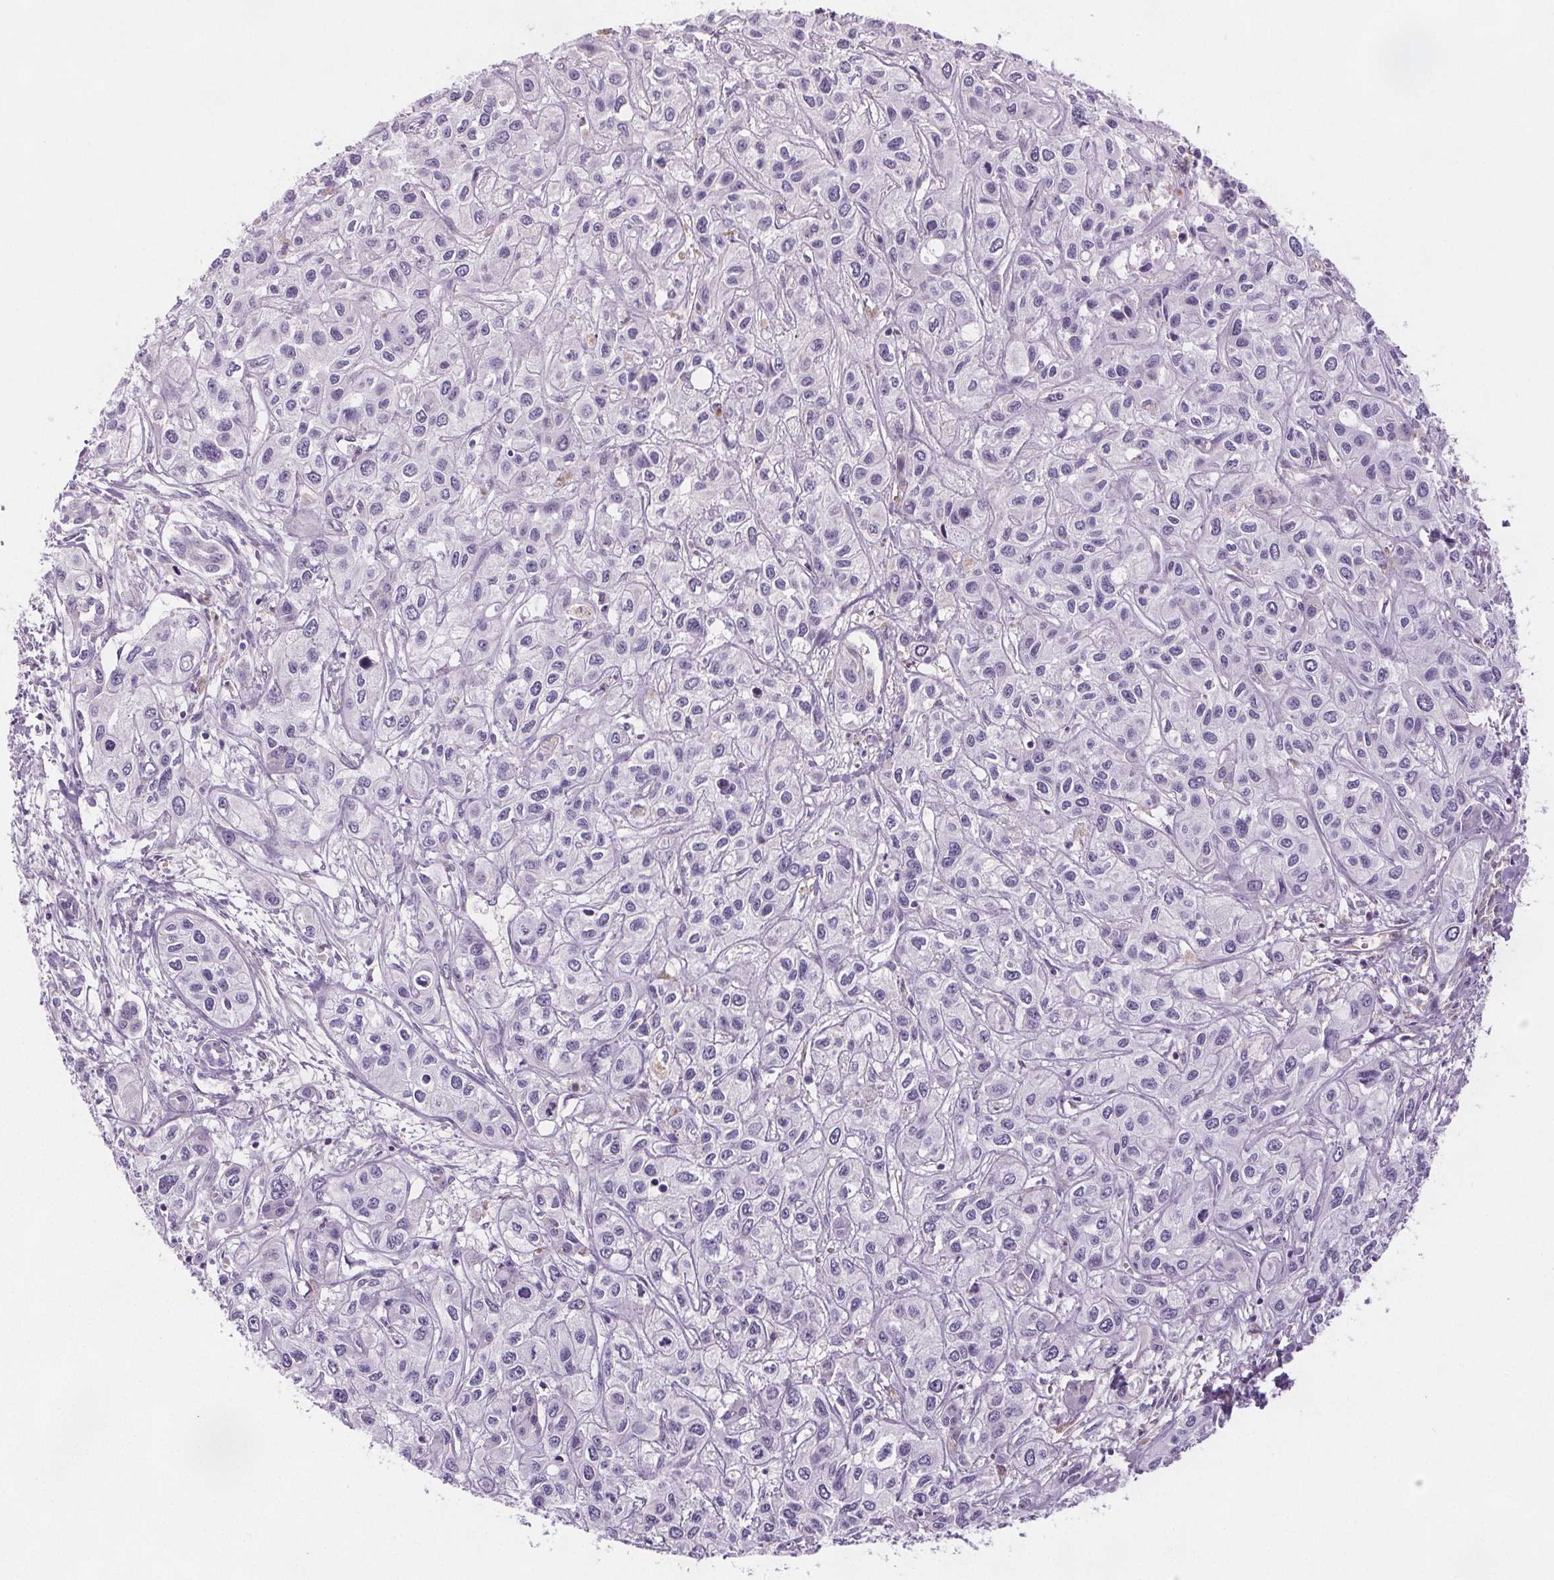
{"staining": {"intensity": "negative", "quantity": "none", "location": "none"}, "tissue": "liver cancer", "cell_type": "Tumor cells", "image_type": "cancer", "snomed": [{"axis": "morphology", "description": "Cholangiocarcinoma"}, {"axis": "topography", "description": "Liver"}], "caption": "Tumor cells are negative for protein expression in human liver cholangiocarcinoma.", "gene": "CD5L", "patient": {"sex": "female", "age": 66}}